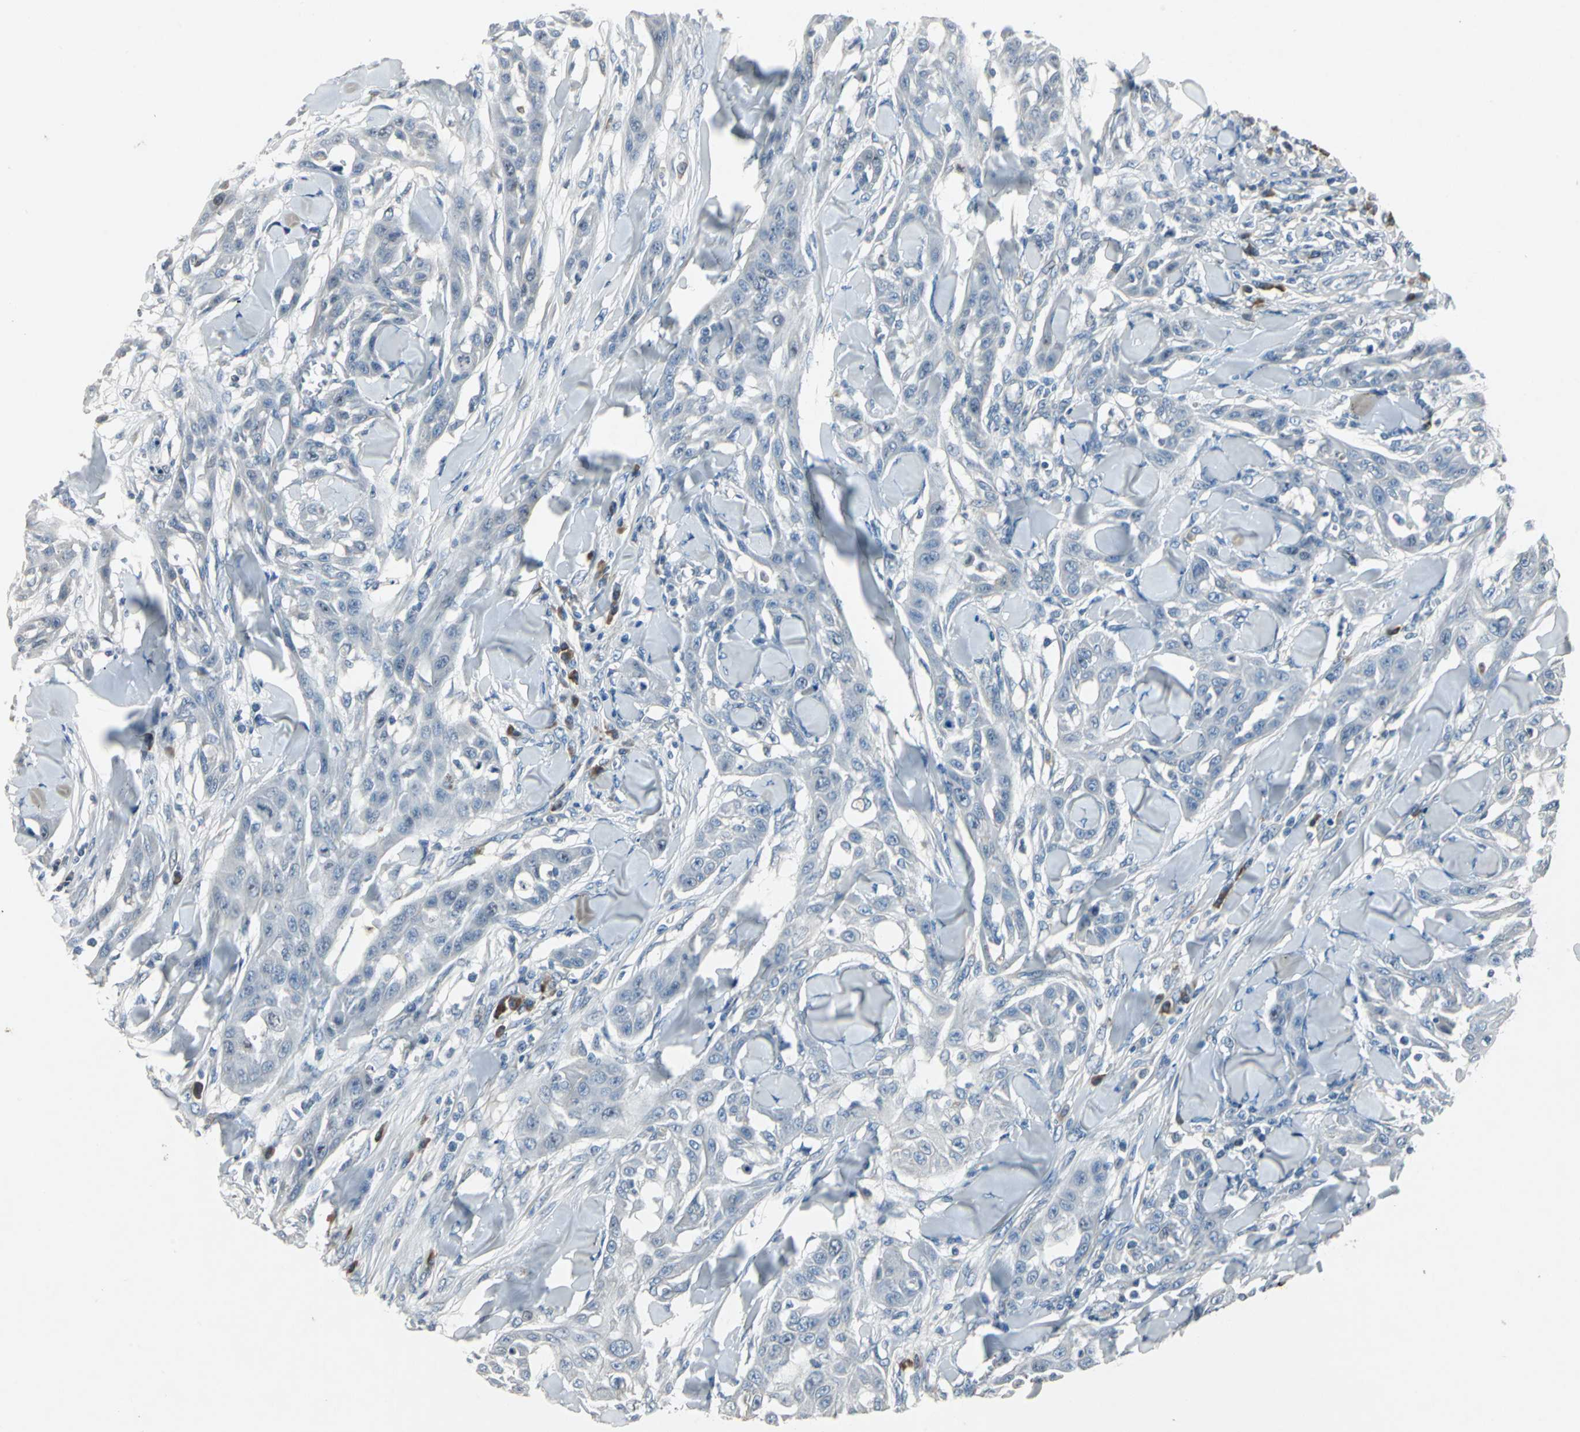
{"staining": {"intensity": "negative", "quantity": "none", "location": "none"}, "tissue": "skin cancer", "cell_type": "Tumor cells", "image_type": "cancer", "snomed": [{"axis": "morphology", "description": "Squamous cell carcinoma, NOS"}, {"axis": "topography", "description": "Skin"}], "caption": "High power microscopy image of an immunohistochemistry micrograph of squamous cell carcinoma (skin), revealing no significant expression in tumor cells. The staining is performed using DAB brown chromogen with nuclei counter-stained in using hematoxylin.", "gene": "SLC2A13", "patient": {"sex": "male", "age": 24}}